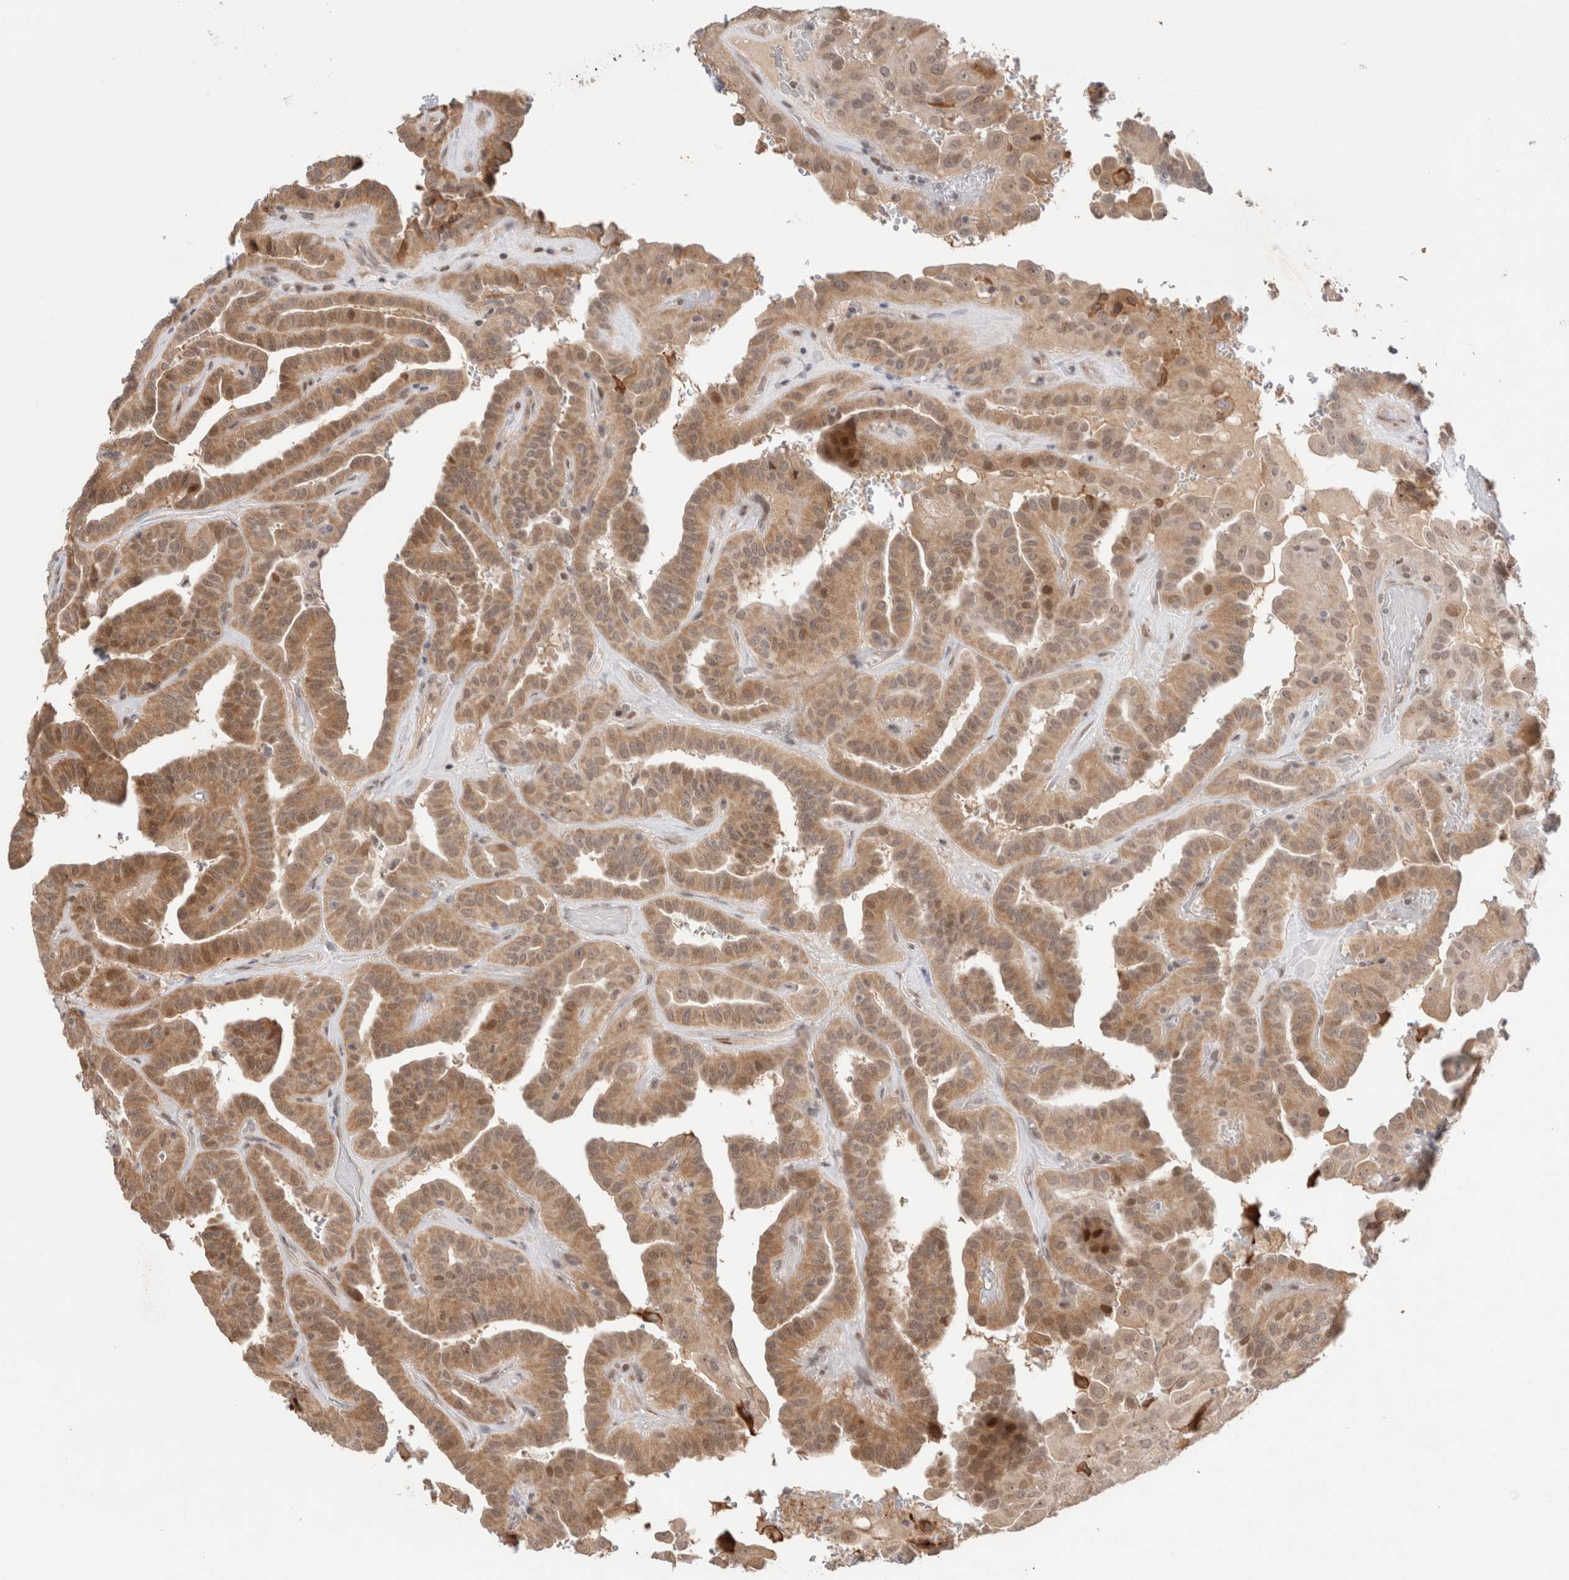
{"staining": {"intensity": "moderate", "quantity": ">75%", "location": "cytoplasmic/membranous,nuclear"}, "tissue": "thyroid cancer", "cell_type": "Tumor cells", "image_type": "cancer", "snomed": [{"axis": "morphology", "description": "Papillary adenocarcinoma, NOS"}, {"axis": "topography", "description": "Thyroid gland"}], "caption": "Immunohistochemical staining of human papillary adenocarcinoma (thyroid) shows moderate cytoplasmic/membranous and nuclear protein staining in about >75% of tumor cells. Ihc stains the protein in brown and the nuclei are stained blue.", "gene": "SYDE2", "patient": {"sex": "male", "age": 77}}